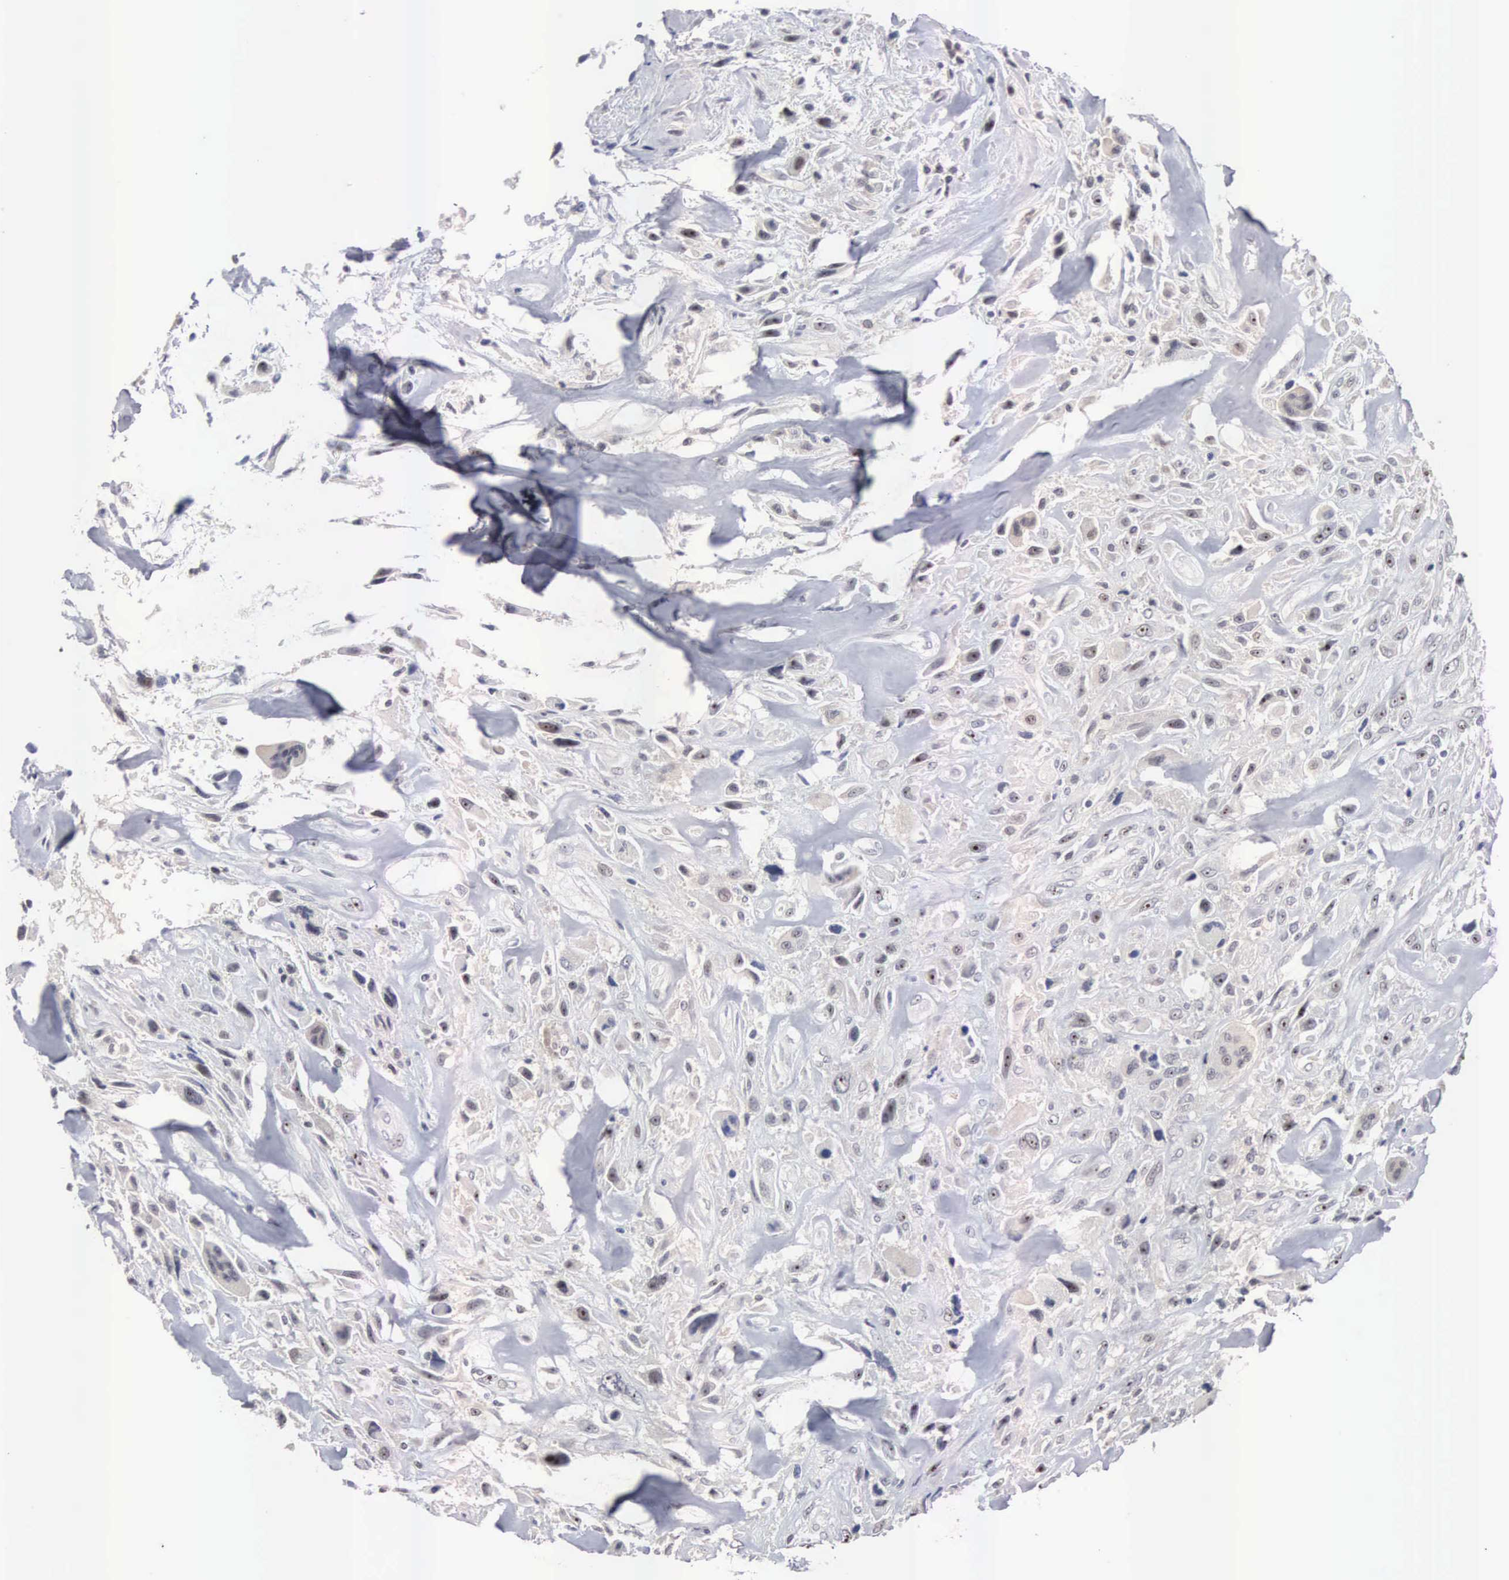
{"staining": {"intensity": "negative", "quantity": "none", "location": "none"}, "tissue": "breast cancer", "cell_type": "Tumor cells", "image_type": "cancer", "snomed": [{"axis": "morphology", "description": "Neoplasm, malignant, NOS"}, {"axis": "topography", "description": "Breast"}], "caption": "Tumor cells are negative for brown protein staining in breast malignant neoplasm.", "gene": "ACOT4", "patient": {"sex": "female", "age": 50}}